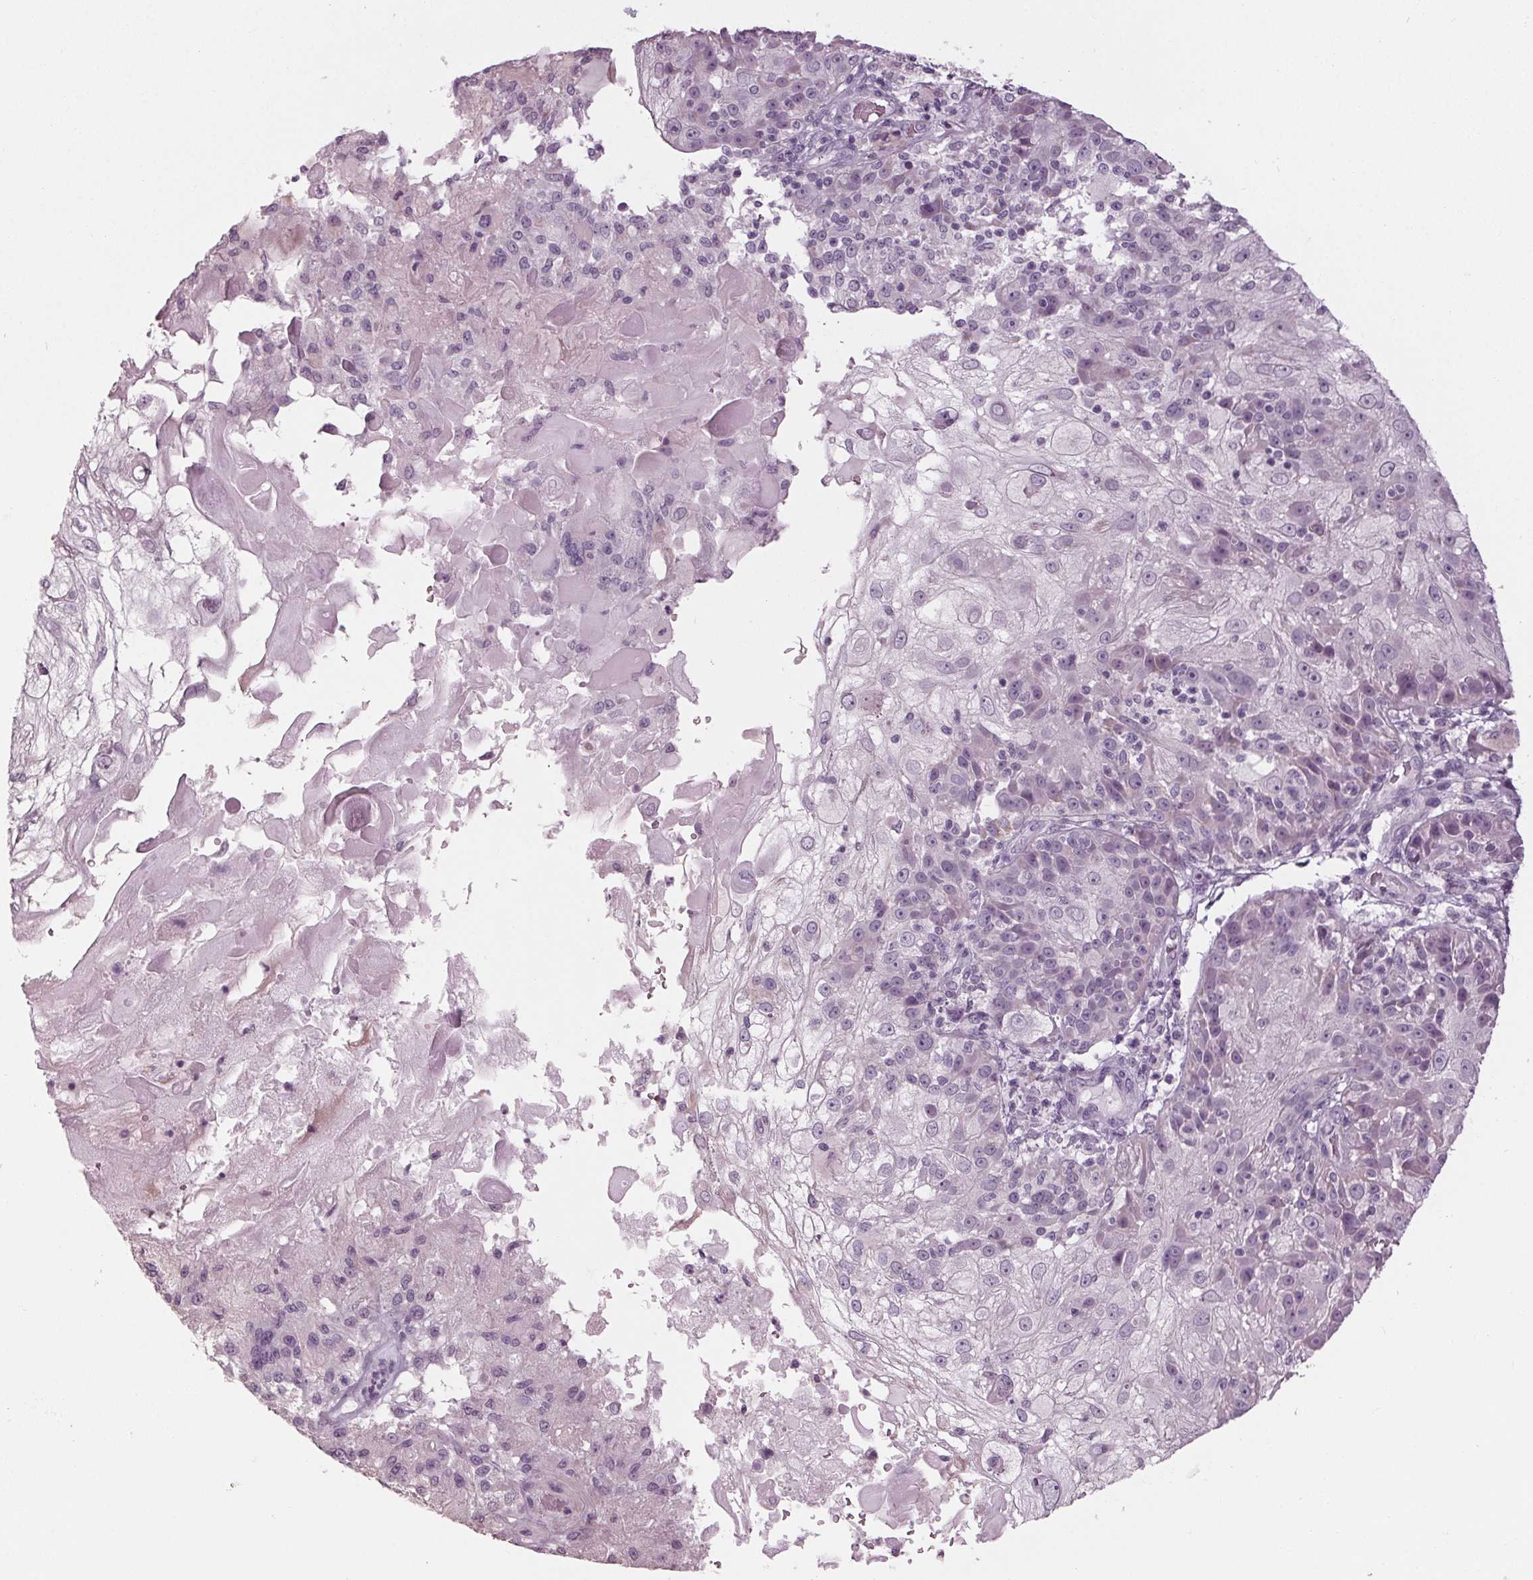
{"staining": {"intensity": "negative", "quantity": "none", "location": "none"}, "tissue": "skin cancer", "cell_type": "Tumor cells", "image_type": "cancer", "snomed": [{"axis": "morphology", "description": "Normal tissue, NOS"}, {"axis": "morphology", "description": "Squamous cell carcinoma, NOS"}, {"axis": "topography", "description": "Skin"}], "caption": "Tumor cells are negative for protein expression in human squamous cell carcinoma (skin). (DAB (3,3'-diaminobenzidine) IHC with hematoxylin counter stain).", "gene": "TNNC2", "patient": {"sex": "female", "age": 83}}